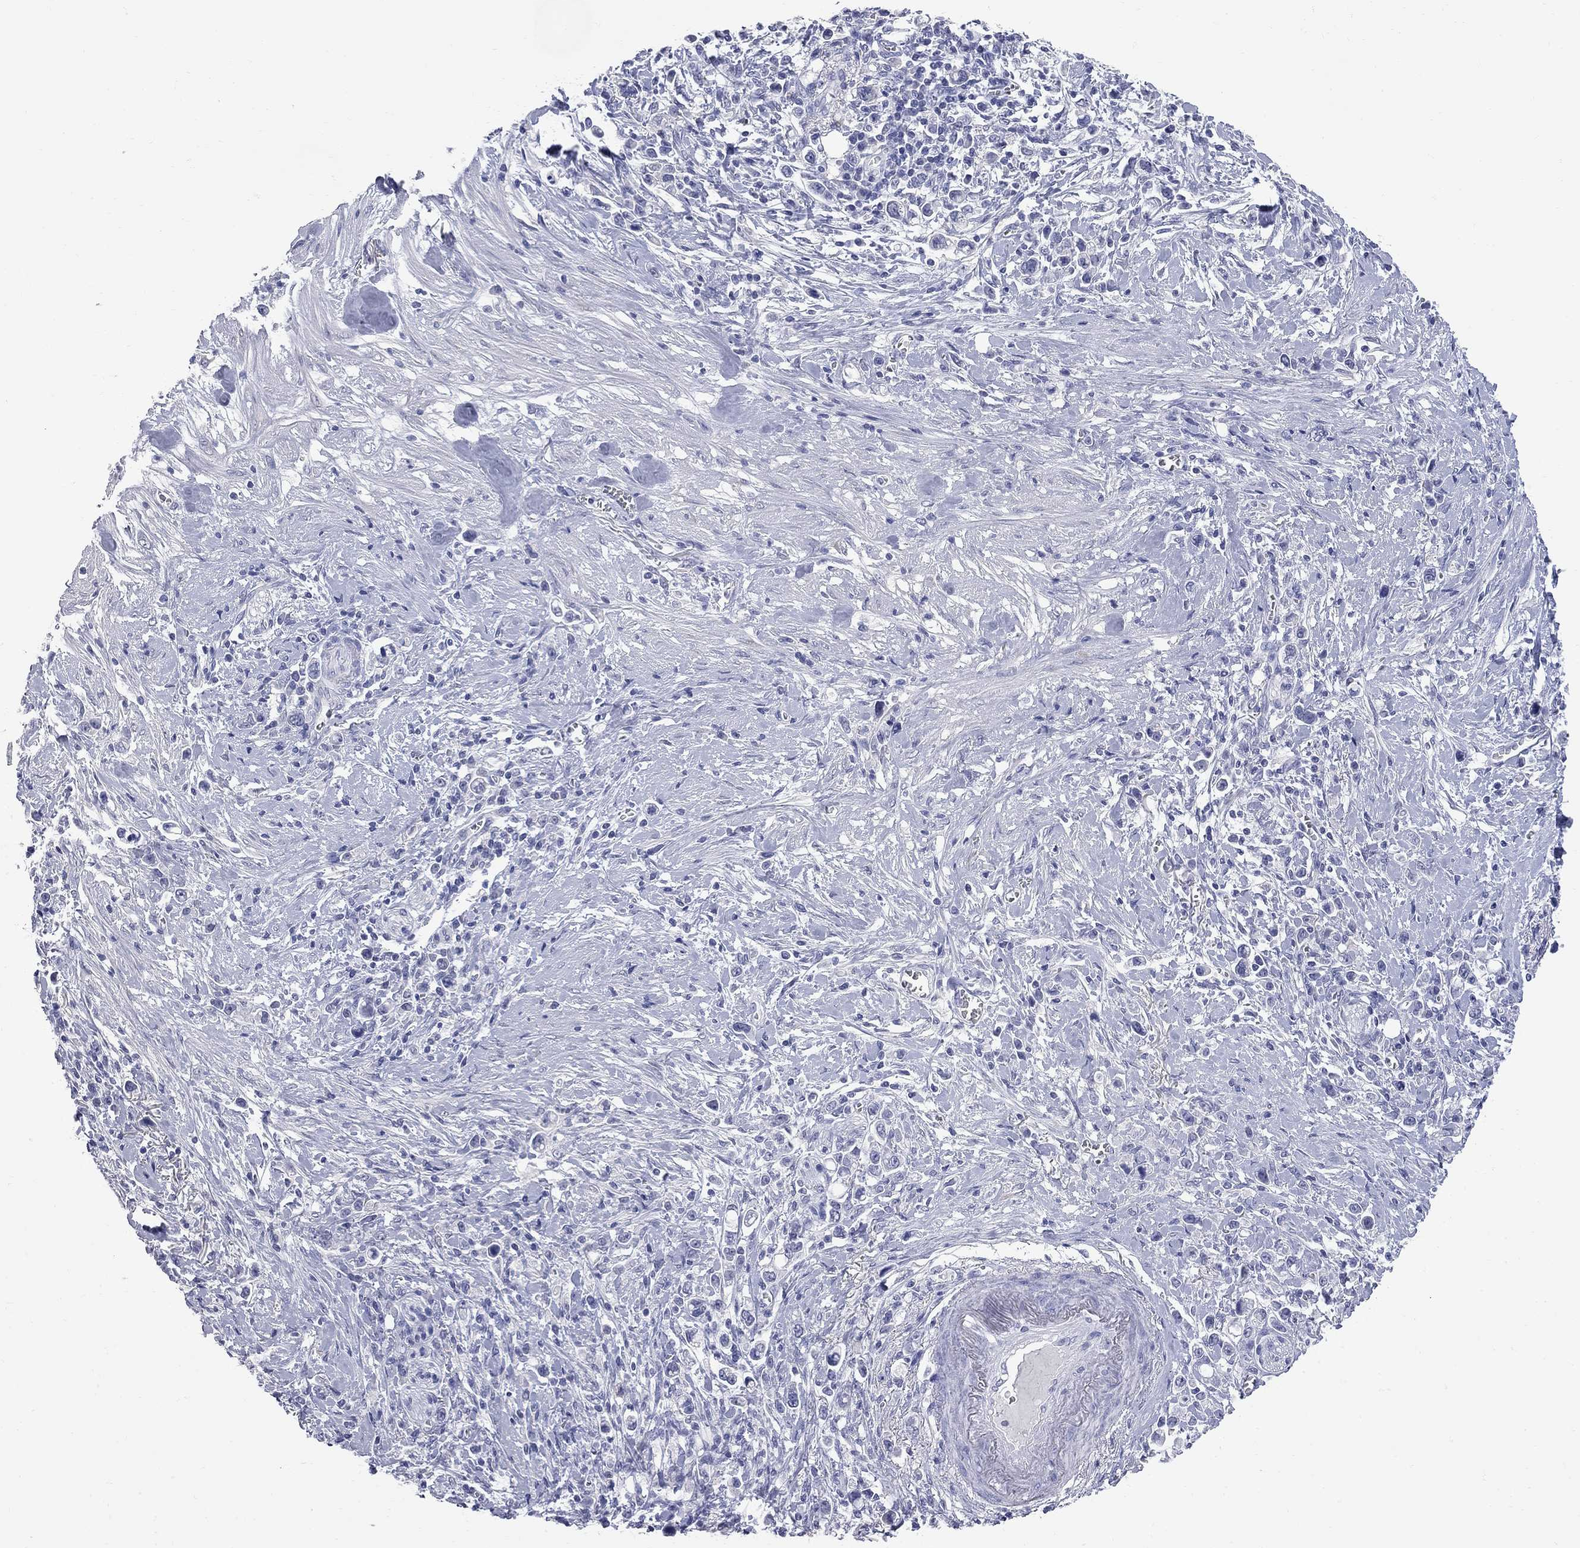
{"staining": {"intensity": "negative", "quantity": "none", "location": "none"}, "tissue": "stomach cancer", "cell_type": "Tumor cells", "image_type": "cancer", "snomed": [{"axis": "morphology", "description": "Adenocarcinoma, NOS"}, {"axis": "topography", "description": "Stomach"}], "caption": "IHC image of stomach cancer (adenocarcinoma) stained for a protein (brown), which displays no expression in tumor cells.", "gene": "FAM221B", "patient": {"sex": "male", "age": 63}}